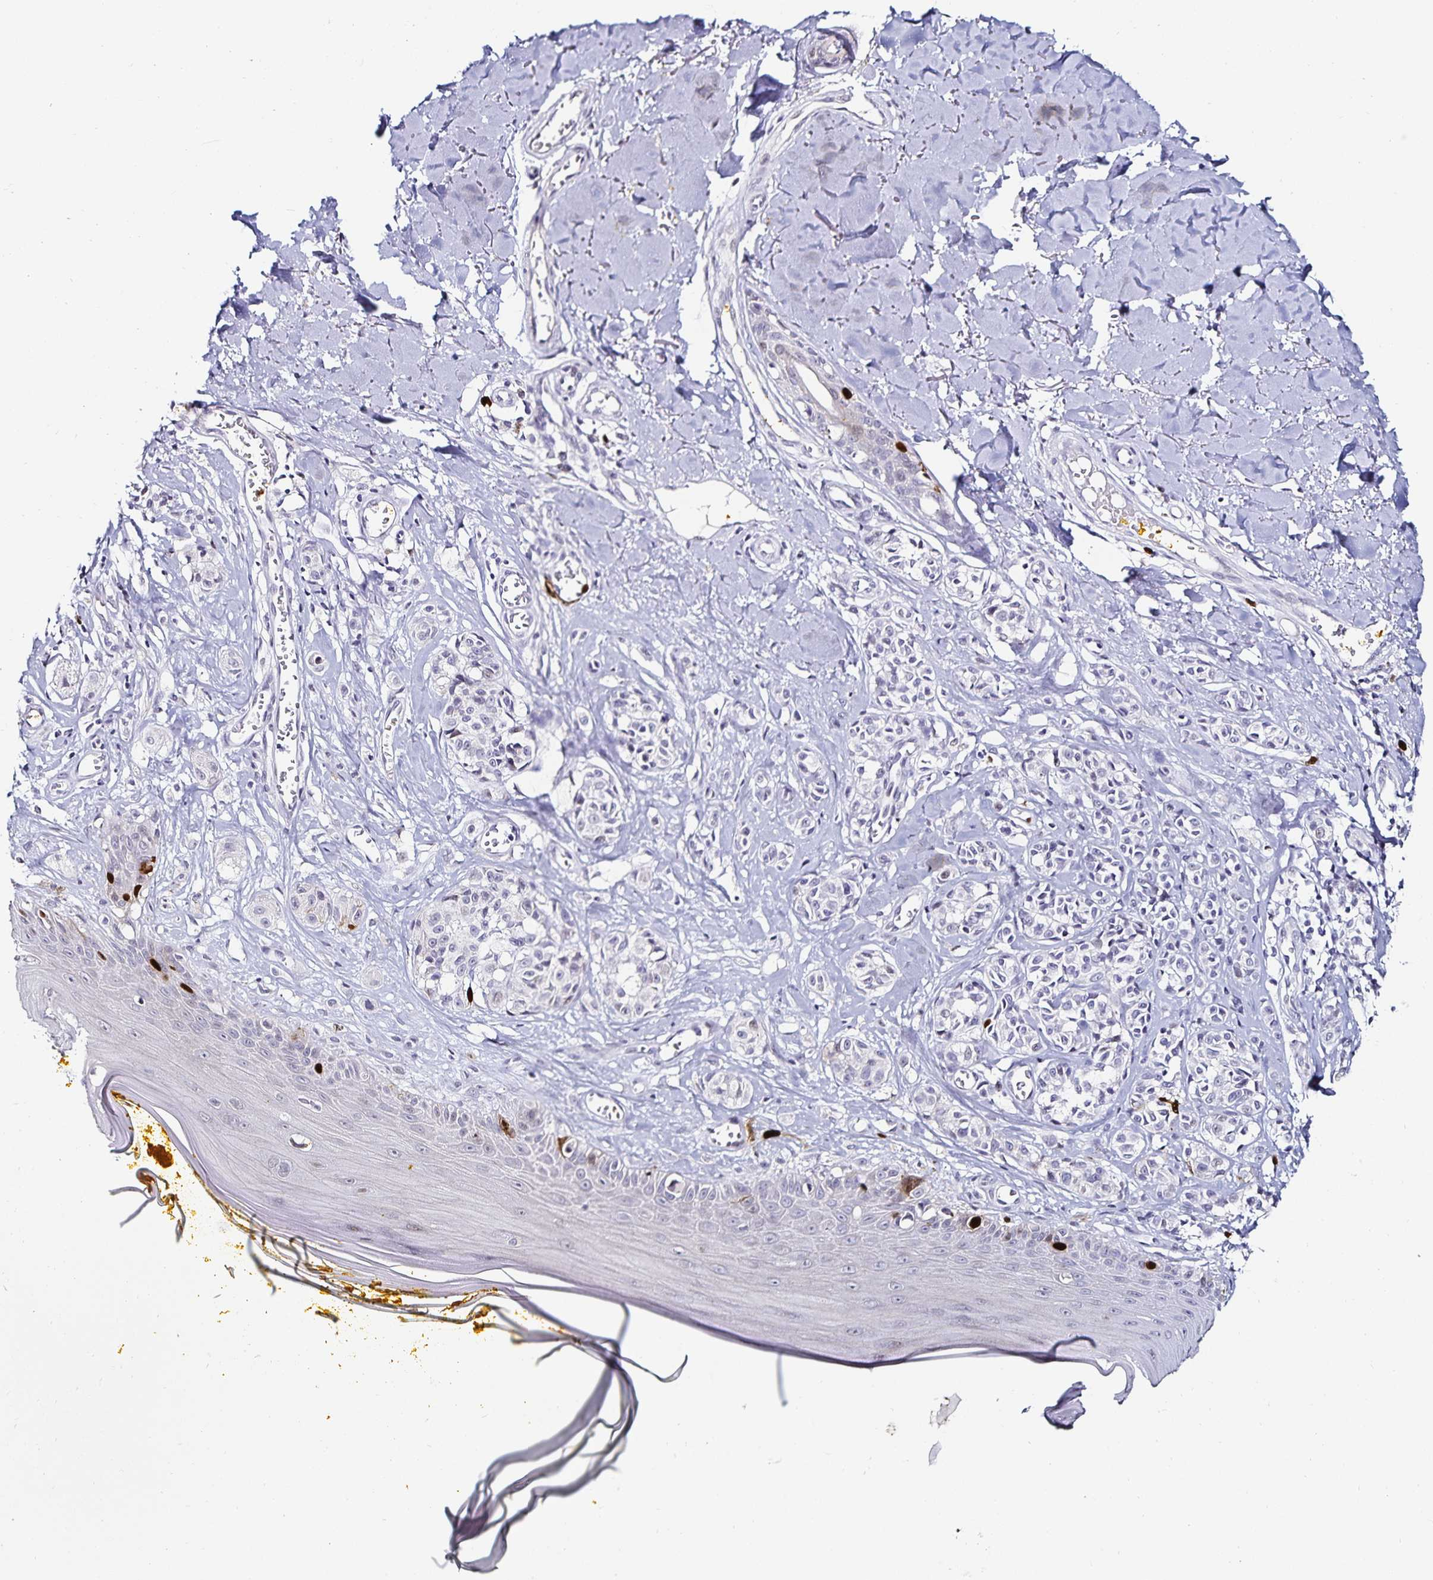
{"staining": {"intensity": "negative", "quantity": "none", "location": "none"}, "tissue": "melanoma", "cell_type": "Tumor cells", "image_type": "cancer", "snomed": [{"axis": "morphology", "description": "Malignant melanoma, NOS"}, {"axis": "topography", "description": "Skin"}], "caption": "Melanoma stained for a protein using immunohistochemistry (IHC) demonstrates no positivity tumor cells.", "gene": "ANLN", "patient": {"sex": "male", "age": 74}}